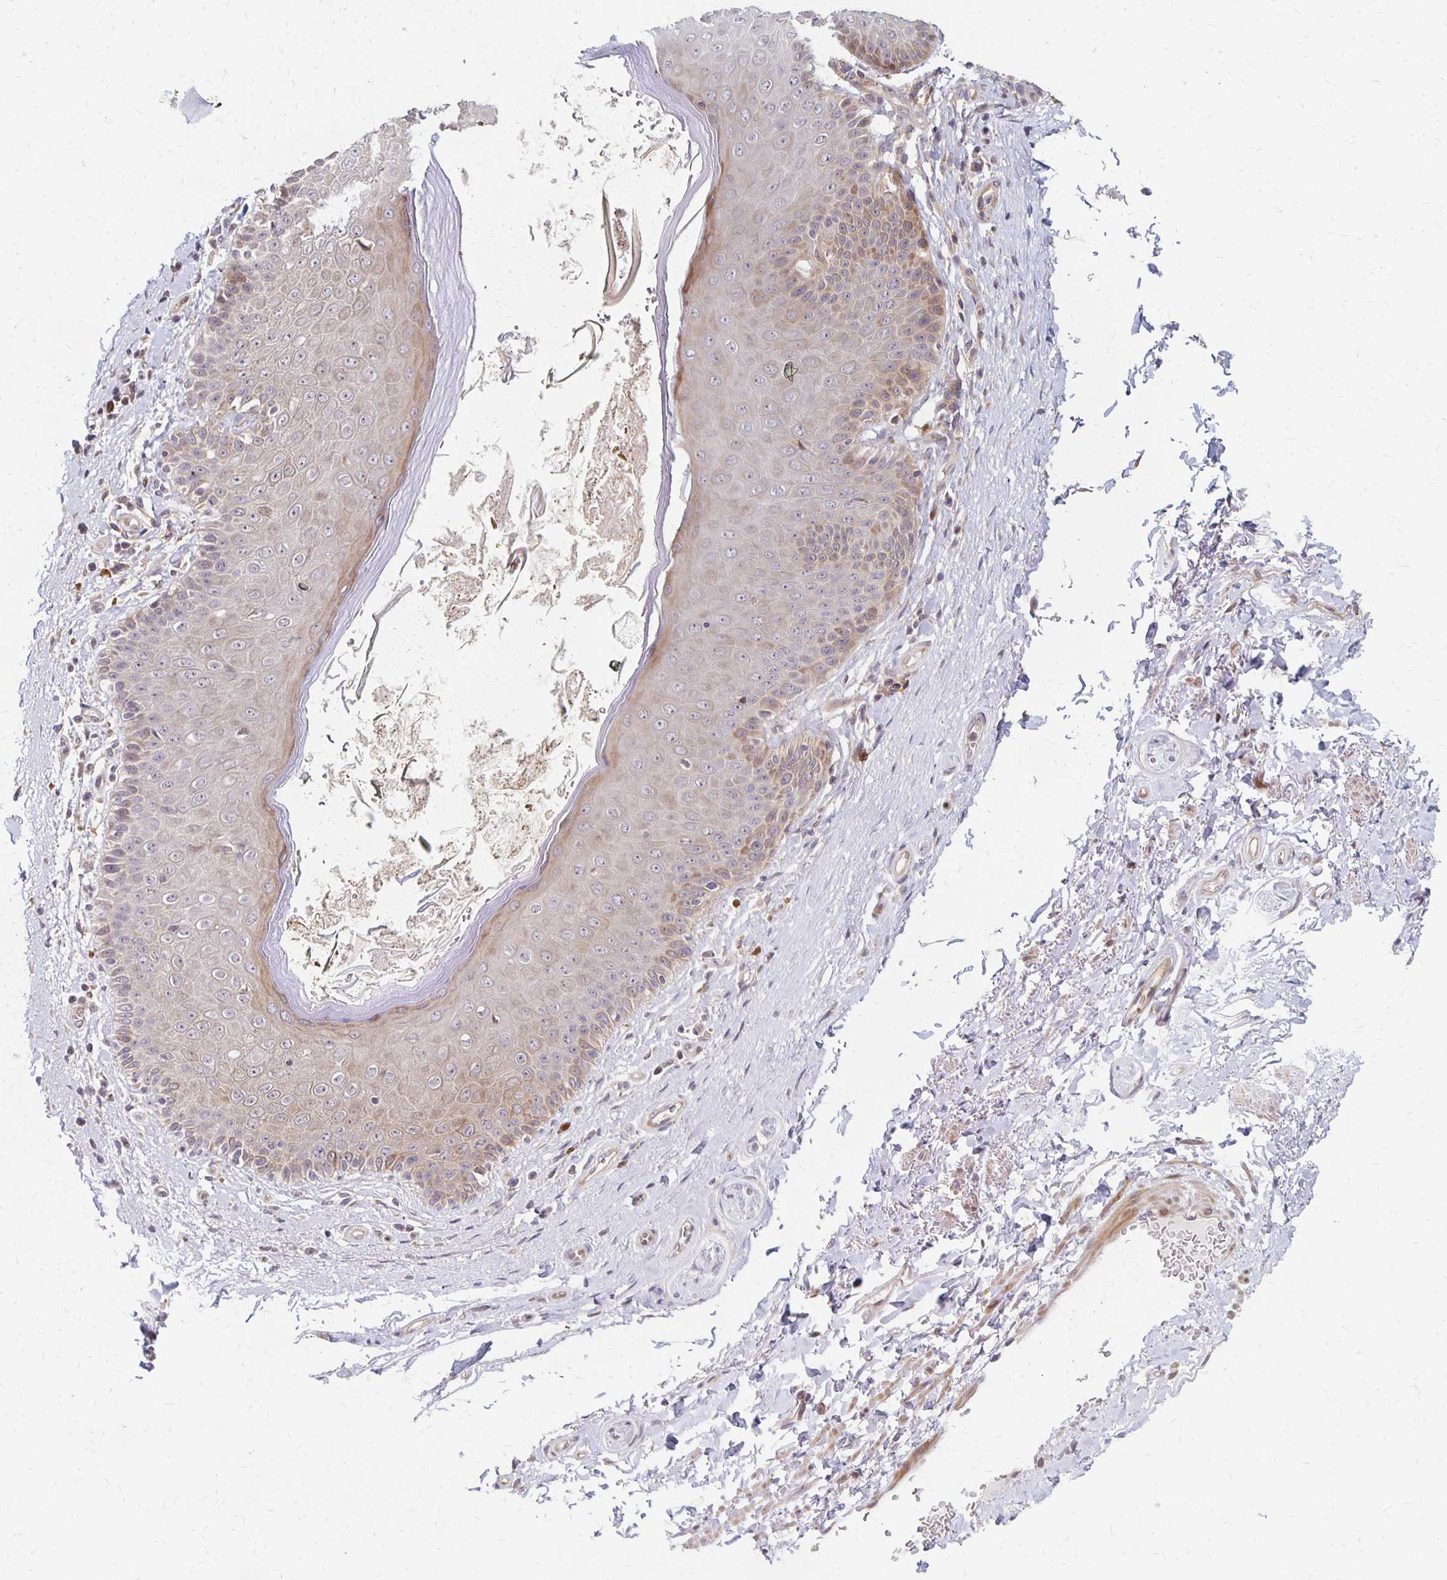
{"staining": {"intensity": "negative", "quantity": "none", "location": "none"}, "tissue": "adipose tissue", "cell_type": "Adipocytes", "image_type": "normal", "snomed": [{"axis": "morphology", "description": "Normal tissue, NOS"}, {"axis": "topography", "description": "Peripheral nerve tissue"}], "caption": "Adipose tissue stained for a protein using IHC exhibits no positivity adipocytes.", "gene": "PRKCB", "patient": {"sex": "male", "age": 51}}